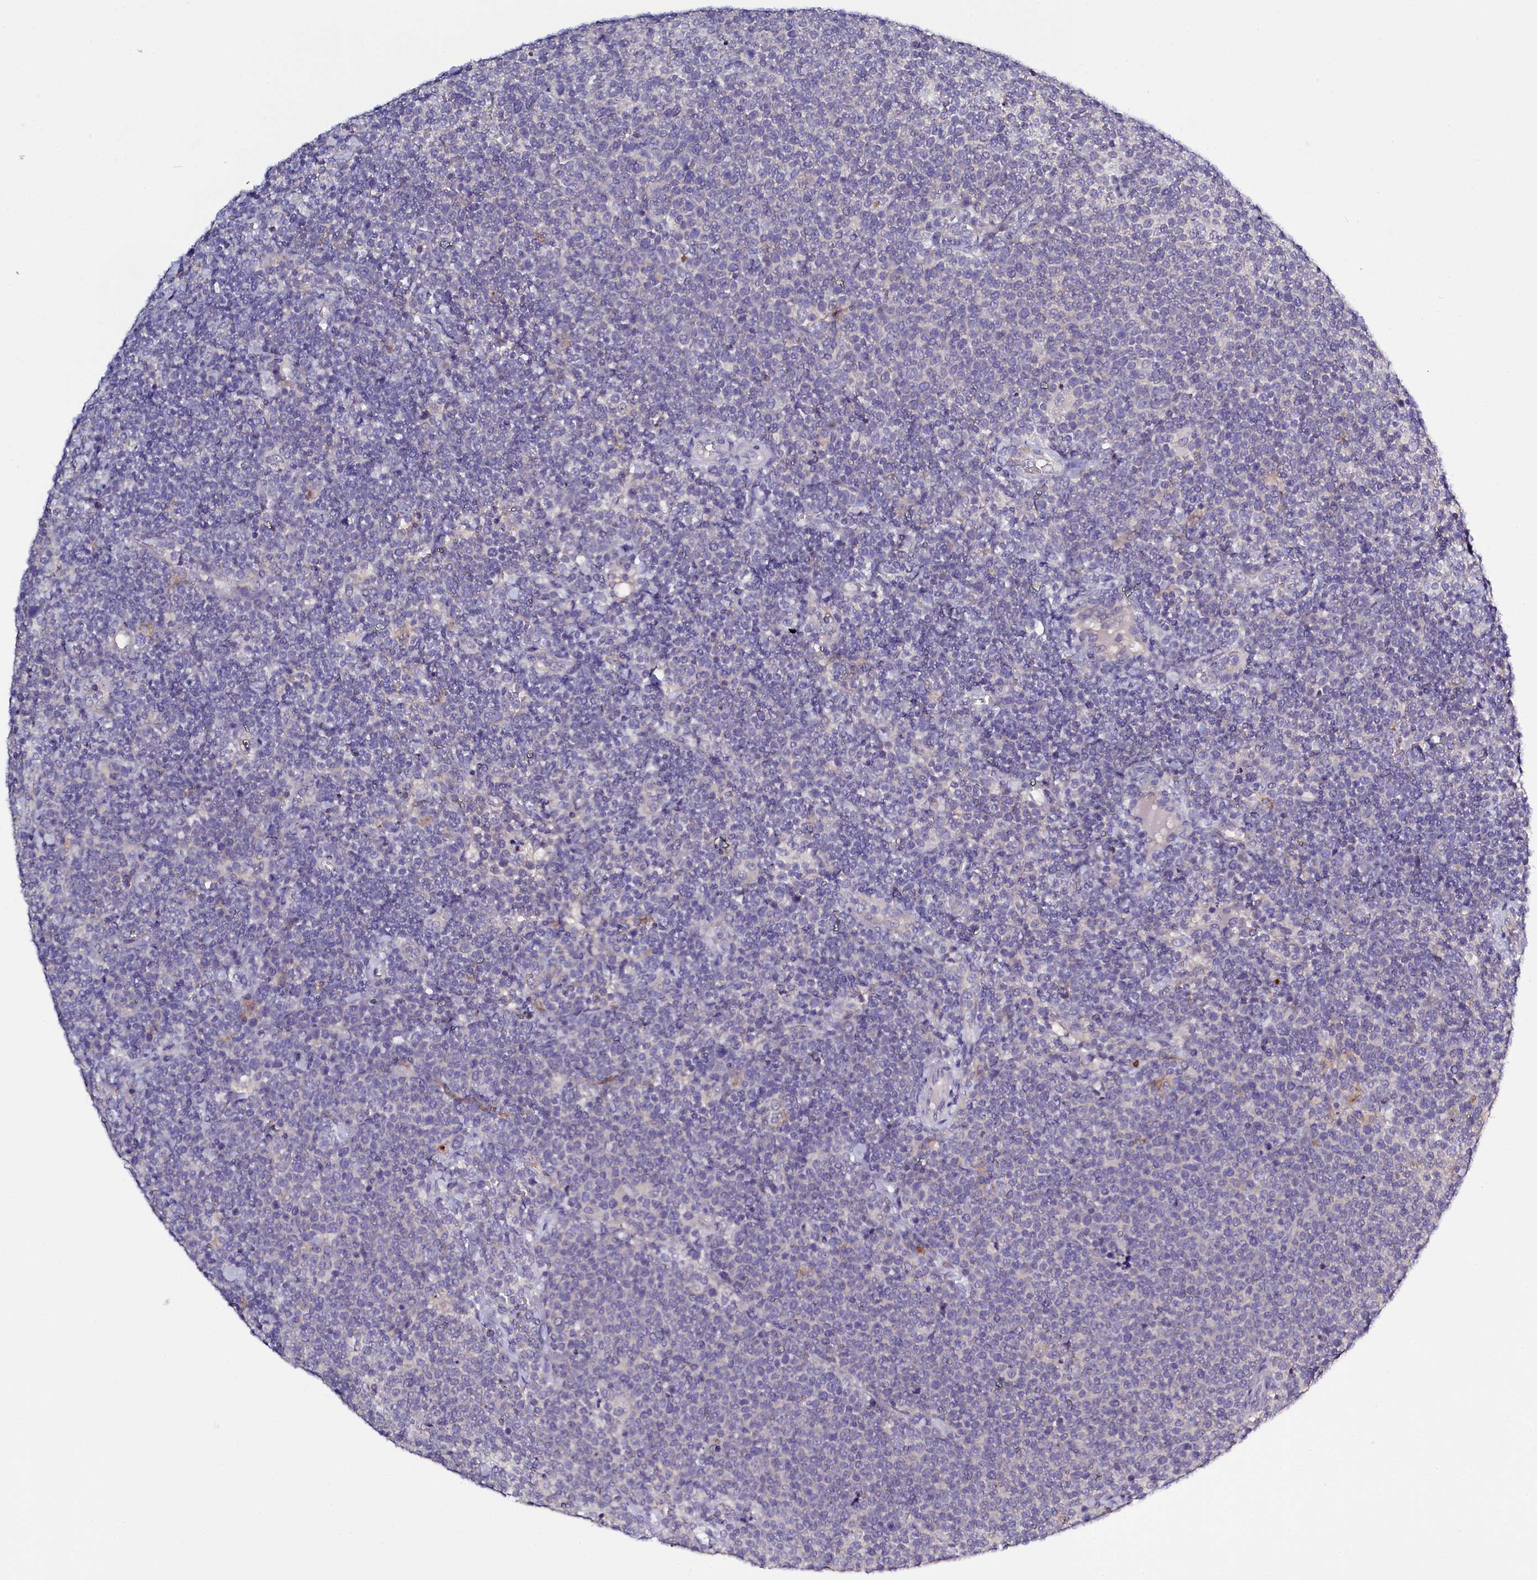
{"staining": {"intensity": "negative", "quantity": "none", "location": "none"}, "tissue": "lymphoma", "cell_type": "Tumor cells", "image_type": "cancer", "snomed": [{"axis": "morphology", "description": "Malignant lymphoma, non-Hodgkin's type, High grade"}, {"axis": "topography", "description": "Lymph node"}], "caption": "Human high-grade malignant lymphoma, non-Hodgkin's type stained for a protein using immunohistochemistry exhibits no expression in tumor cells.", "gene": "PDE6D", "patient": {"sex": "male", "age": 61}}